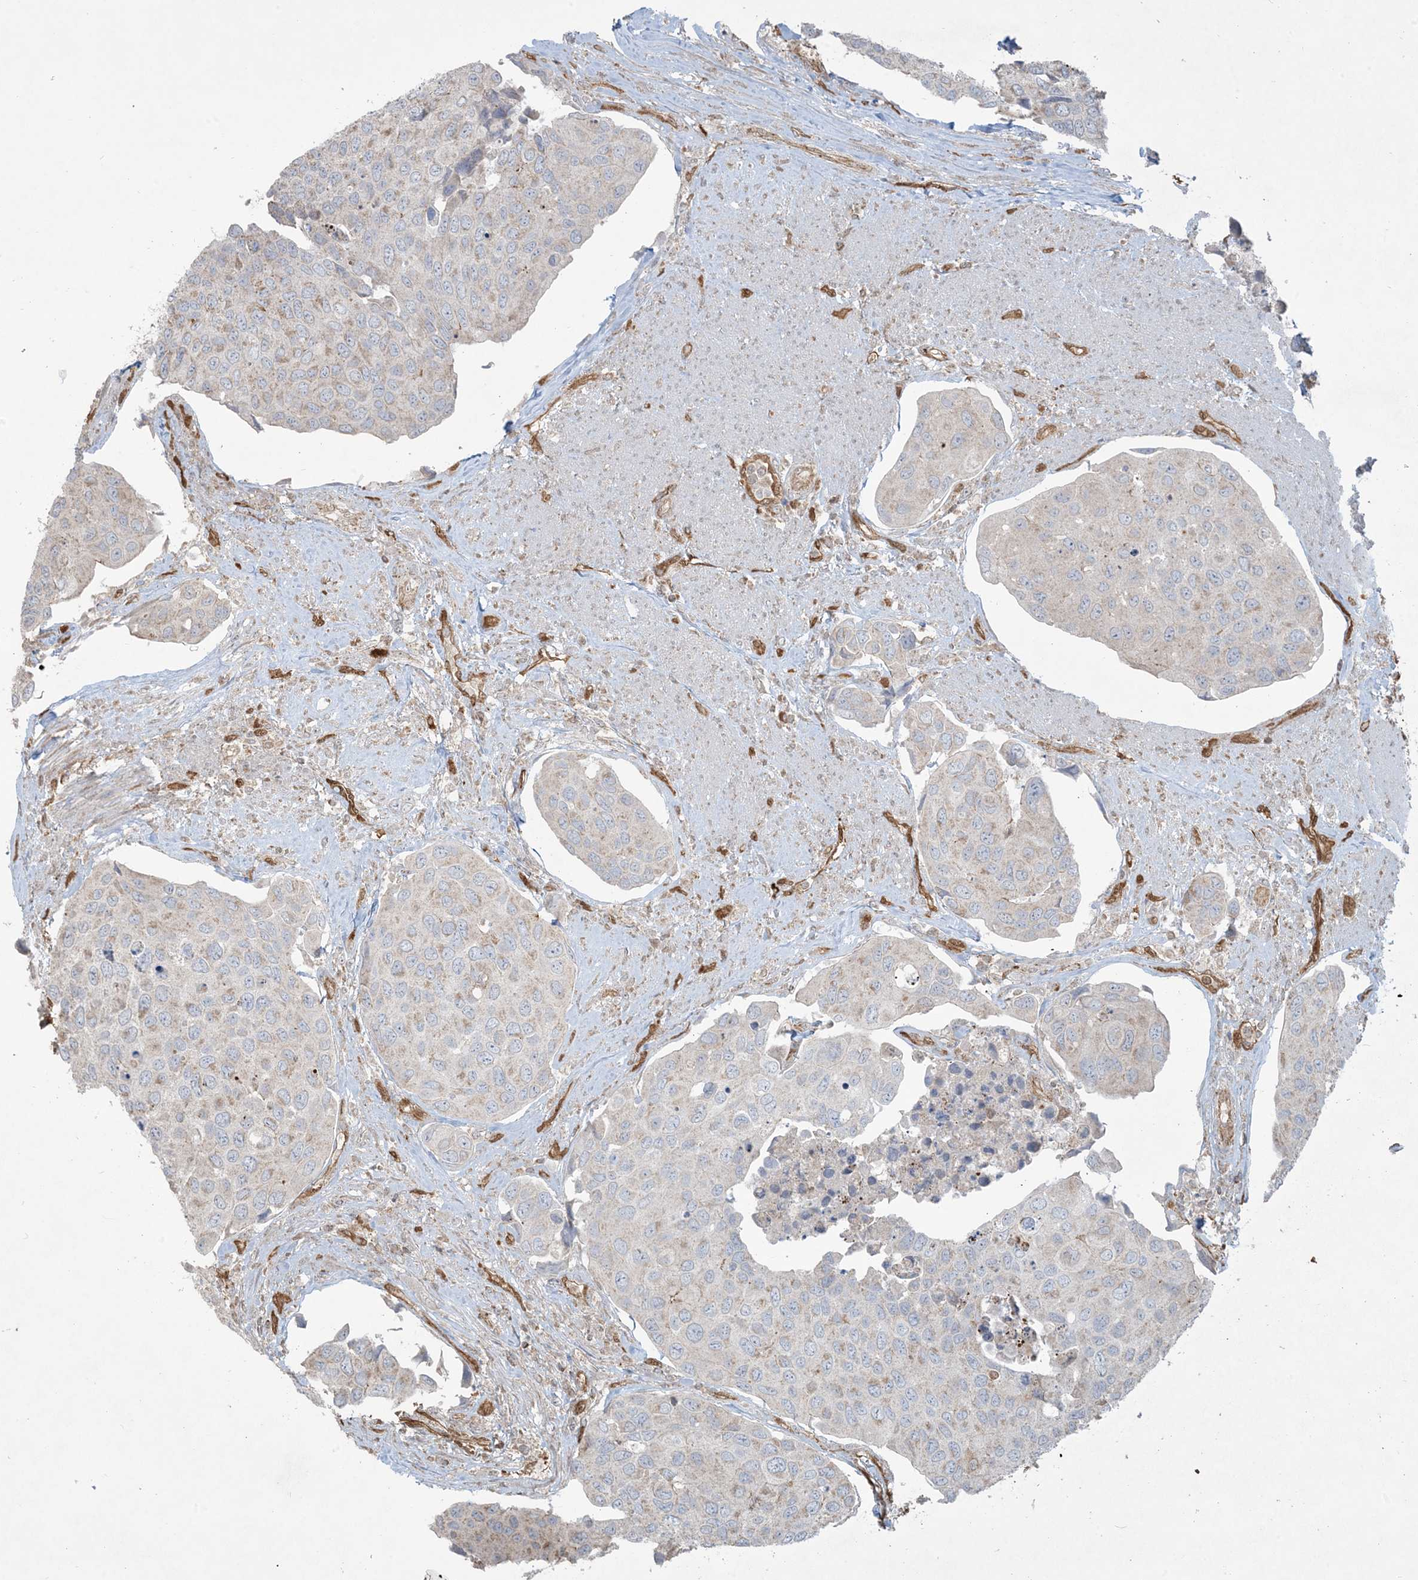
{"staining": {"intensity": "negative", "quantity": "none", "location": "none"}, "tissue": "urothelial cancer", "cell_type": "Tumor cells", "image_type": "cancer", "snomed": [{"axis": "morphology", "description": "Urothelial carcinoma, High grade"}, {"axis": "topography", "description": "Urinary bladder"}], "caption": "The image exhibits no staining of tumor cells in urothelial cancer. (DAB (3,3'-diaminobenzidine) immunohistochemistry (IHC) visualized using brightfield microscopy, high magnification).", "gene": "PPM1F", "patient": {"sex": "male", "age": 74}}